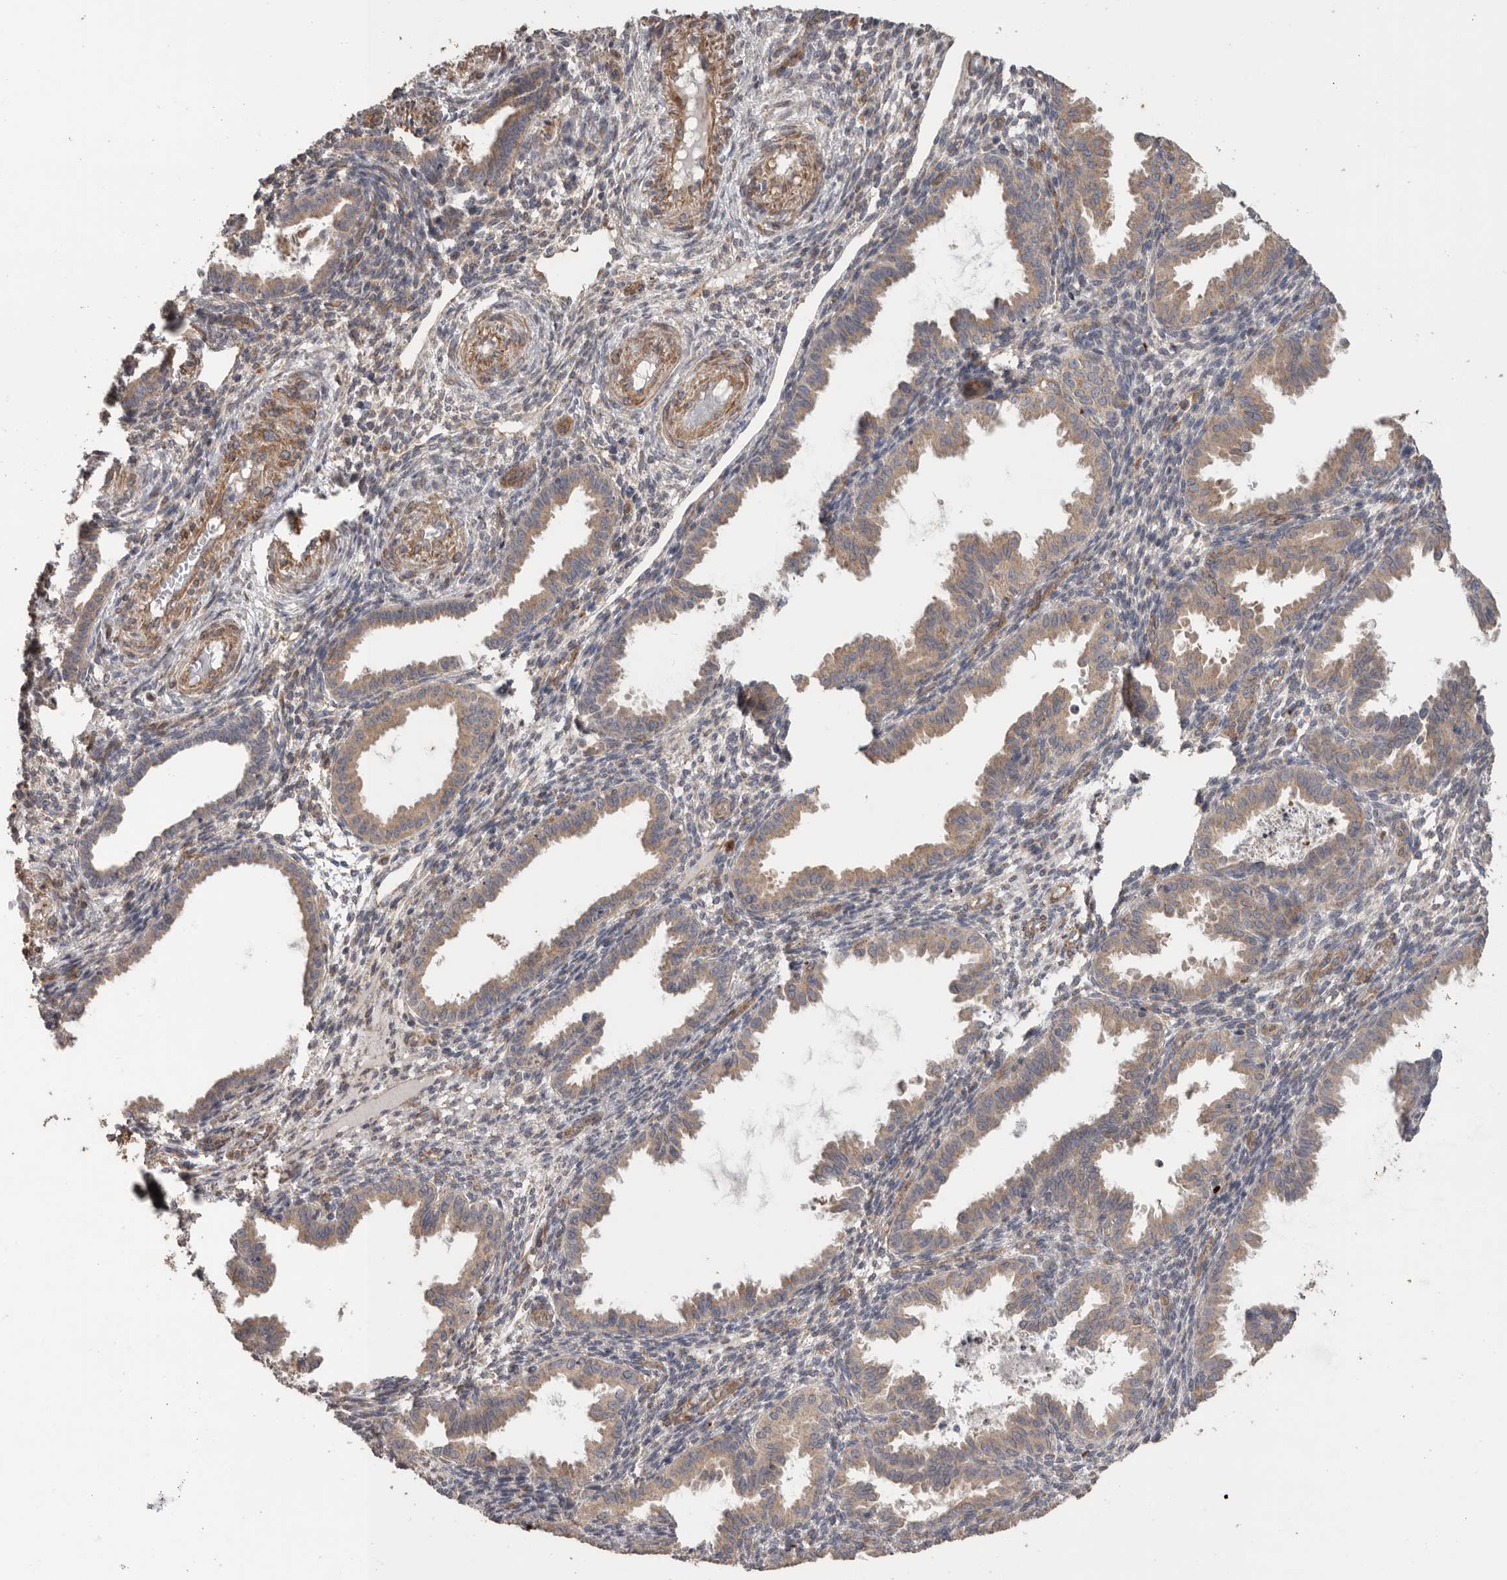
{"staining": {"intensity": "weak", "quantity": "25%-75%", "location": "cytoplasmic/membranous"}, "tissue": "endometrium", "cell_type": "Cells in endometrial stroma", "image_type": "normal", "snomed": [{"axis": "morphology", "description": "Normal tissue, NOS"}, {"axis": "topography", "description": "Endometrium"}], "caption": "Endometrium stained with immunohistochemistry (IHC) reveals weak cytoplasmic/membranous expression in about 25%-75% of cells in endometrial stroma. (Stains: DAB in brown, nuclei in blue, Microscopy: brightfield microscopy at high magnification).", "gene": "PODXL2", "patient": {"sex": "female", "age": 33}}